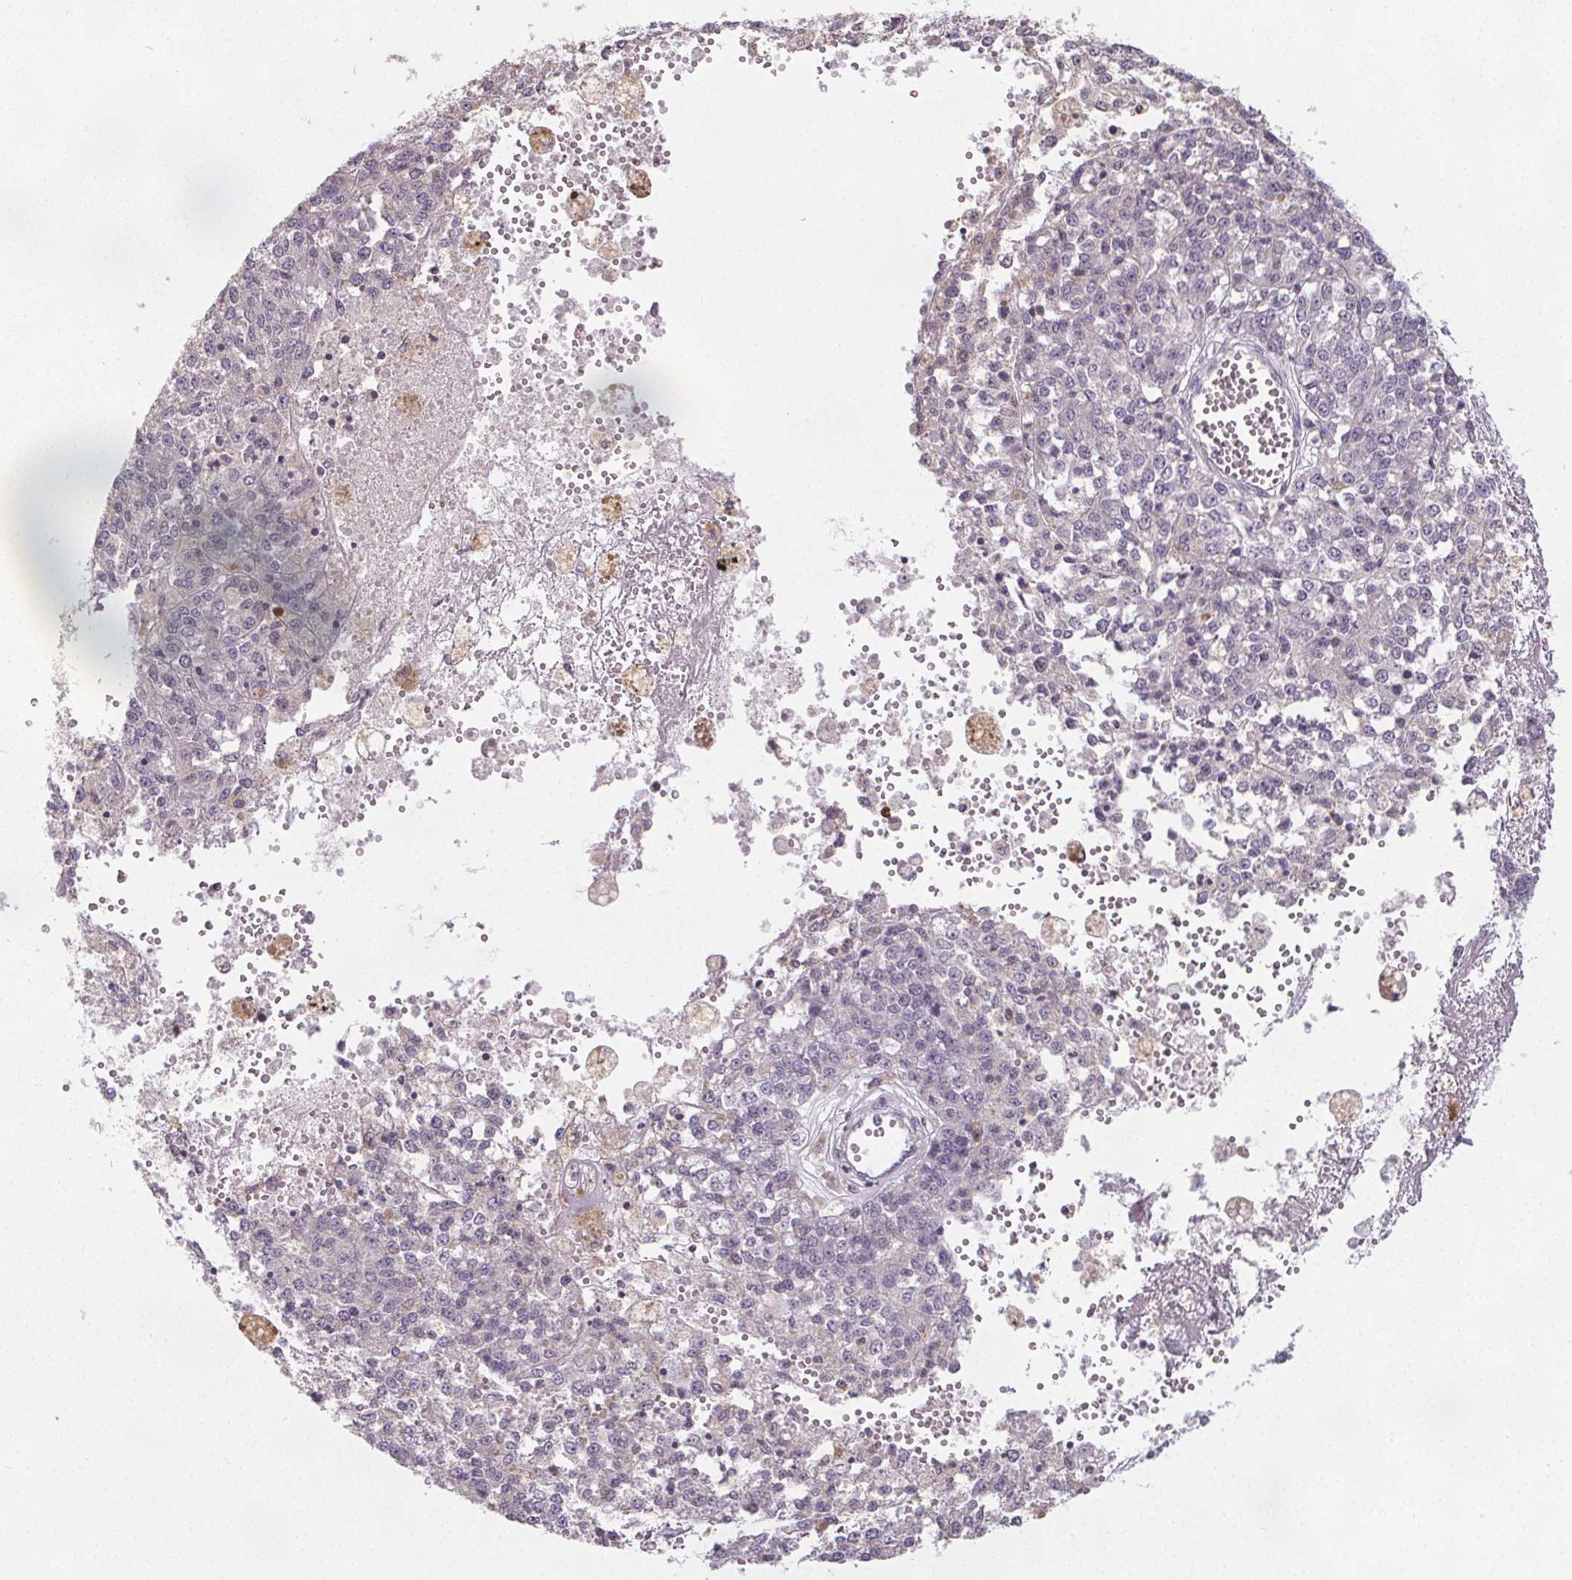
{"staining": {"intensity": "negative", "quantity": "none", "location": "none"}, "tissue": "melanoma", "cell_type": "Tumor cells", "image_type": "cancer", "snomed": [{"axis": "morphology", "description": "Malignant melanoma, Metastatic site"}, {"axis": "topography", "description": "Lymph node"}], "caption": "This is an immunohistochemistry (IHC) image of human malignant melanoma (metastatic site). There is no positivity in tumor cells.", "gene": "SLC26A2", "patient": {"sex": "female", "age": 64}}